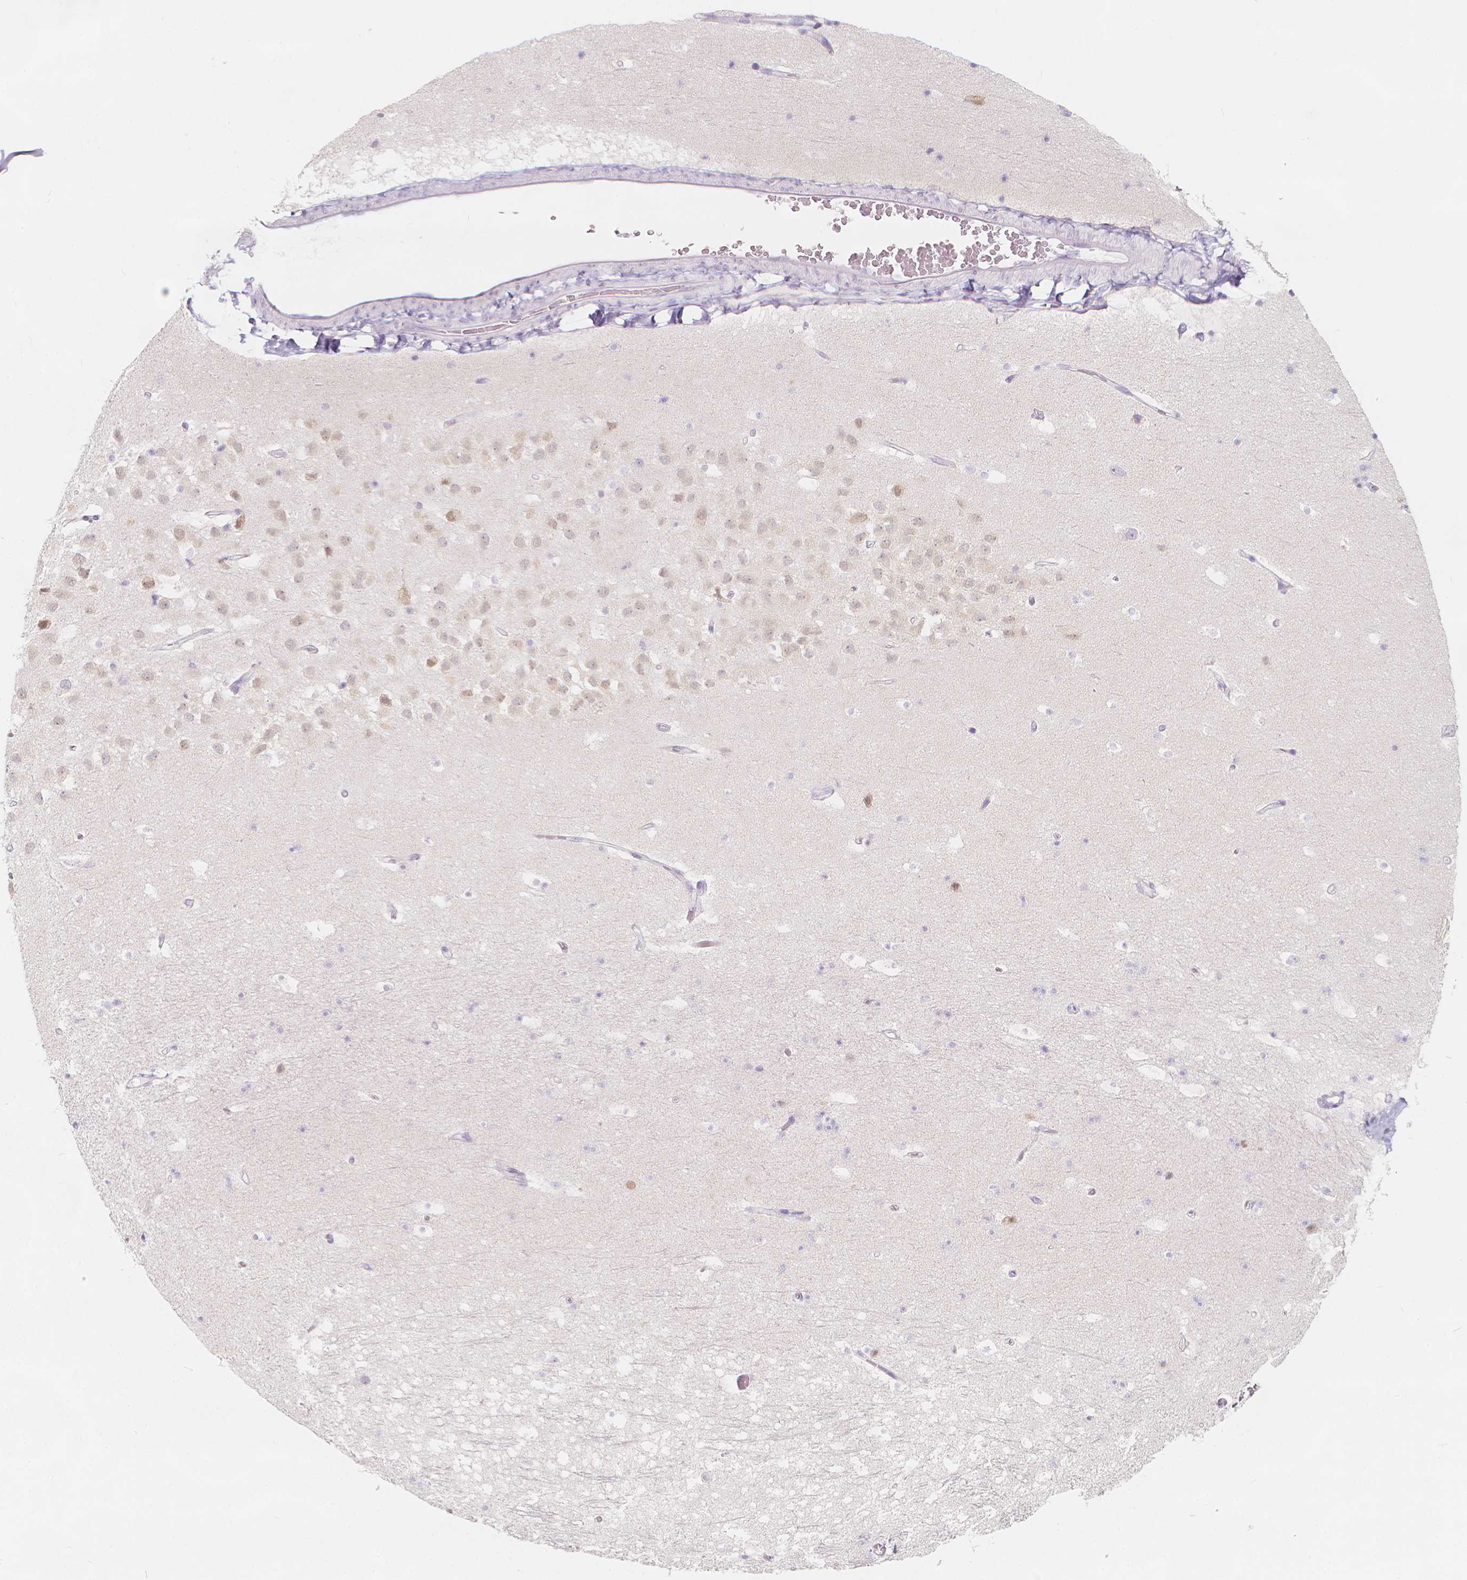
{"staining": {"intensity": "negative", "quantity": "none", "location": "none"}, "tissue": "hippocampus", "cell_type": "Glial cells", "image_type": "normal", "snomed": [{"axis": "morphology", "description": "Normal tissue, NOS"}, {"axis": "topography", "description": "Hippocampus"}], "caption": "High magnification brightfield microscopy of normal hippocampus stained with DAB (3,3'-diaminobenzidine) (brown) and counterstained with hematoxylin (blue): glial cells show no significant expression. The staining was performed using DAB (3,3'-diaminobenzidine) to visualize the protein expression in brown, while the nuclei were stained in blue with hematoxylin (Magnification: 20x).", "gene": "RBFOX1", "patient": {"sex": "male", "age": 26}}